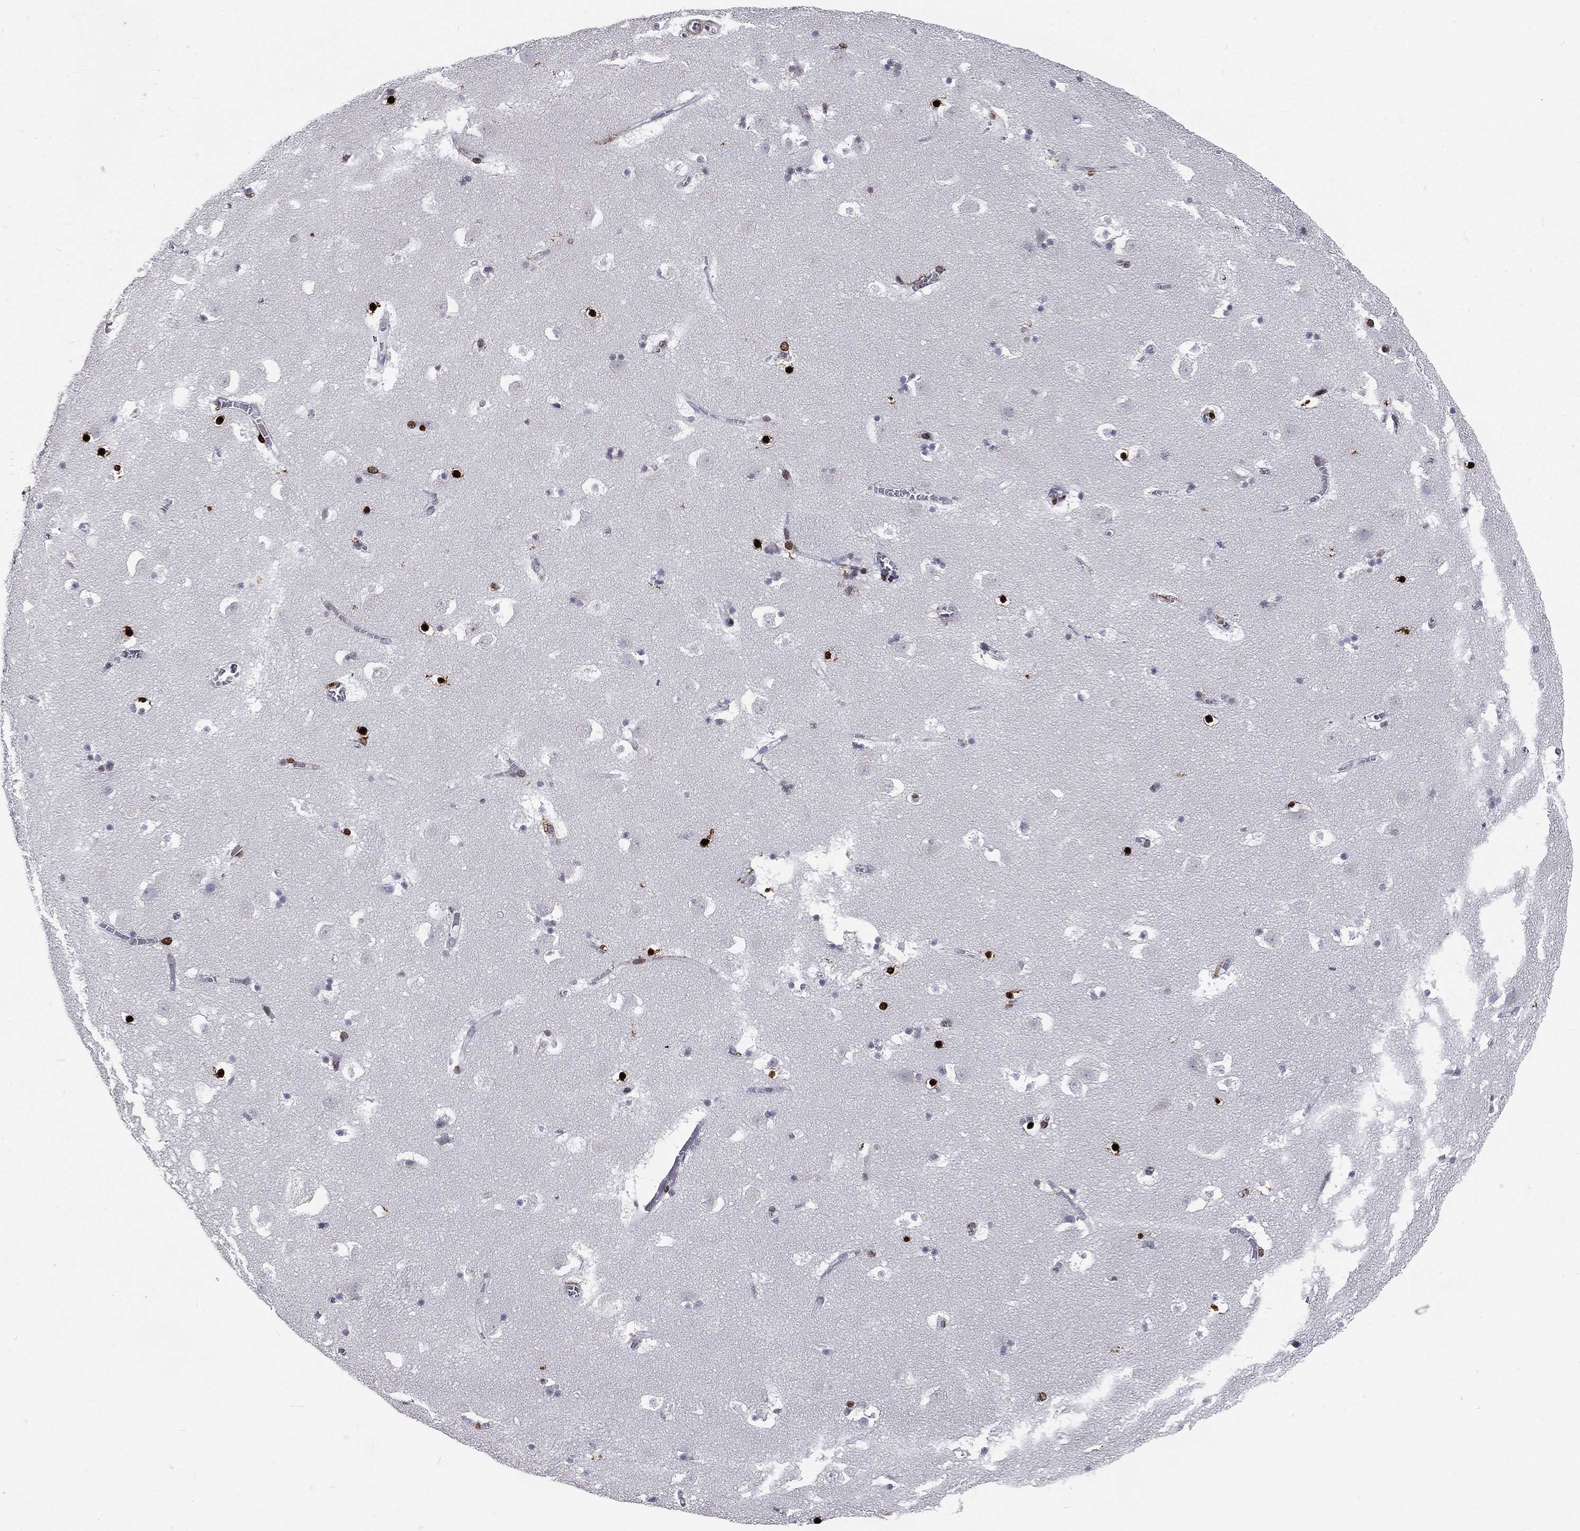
{"staining": {"intensity": "strong", "quantity": "<25%", "location": "nuclear"}, "tissue": "caudate", "cell_type": "Glial cells", "image_type": "normal", "snomed": [{"axis": "morphology", "description": "Normal tissue, NOS"}, {"axis": "topography", "description": "Lateral ventricle wall"}], "caption": "Immunohistochemistry photomicrograph of normal human caudate stained for a protein (brown), which reveals medium levels of strong nuclear staining in approximately <25% of glial cells.", "gene": "MNDA", "patient": {"sex": "female", "age": 42}}